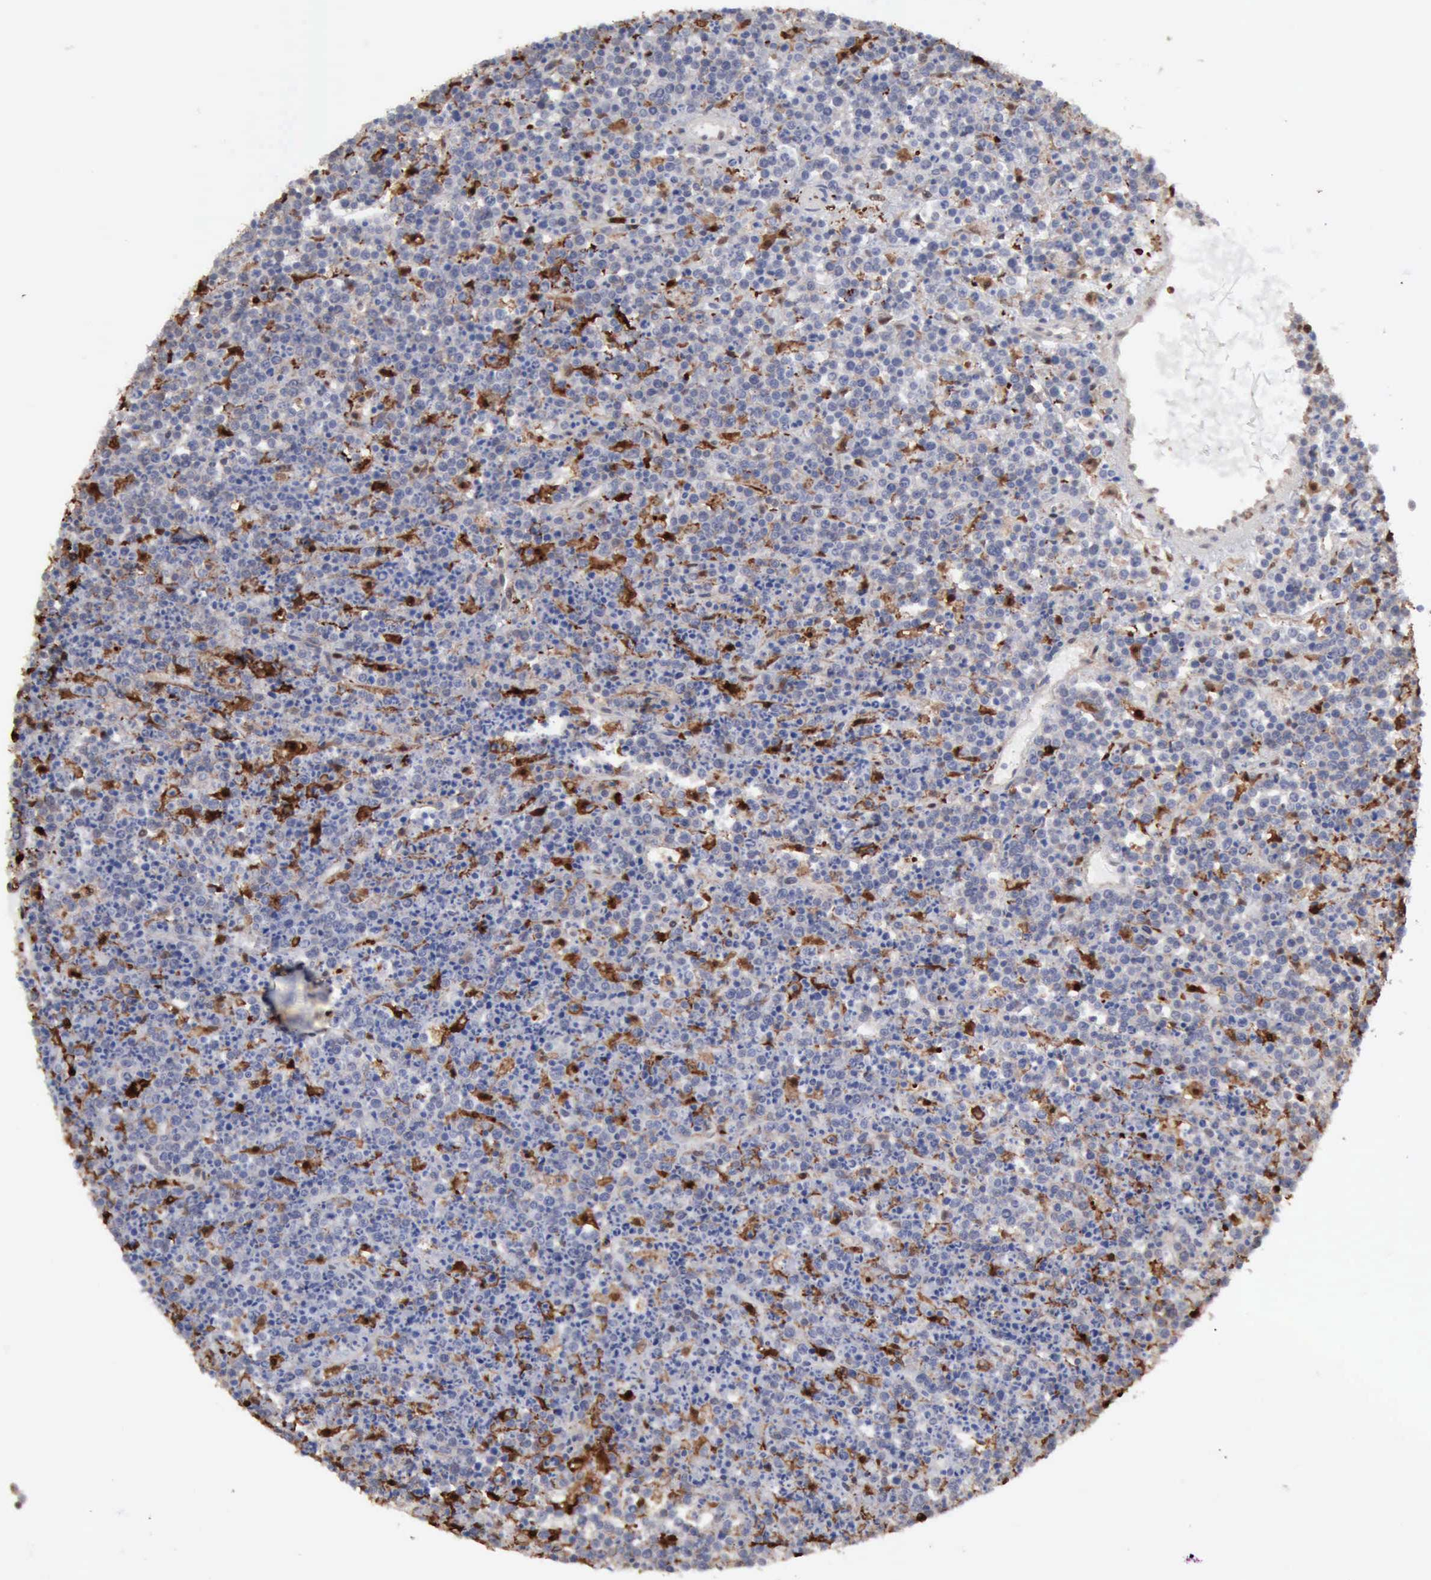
{"staining": {"intensity": "negative", "quantity": "none", "location": "none"}, "tissue": "lymphoma", "cell_type": "Tumor cells", "image_type": "cancer", "snomed": [{"axis": "morphology", "description": "Malignant lymphoma, non-Hodgkin's type, High grade"}, {"axis": "topography", "description": "Ovary"}], "caption": "There is no significant expression in tumor cells of malignant lymphoma, non-Hodgkin's type (high-grade).", "gene": "STAT1", "patient": {"sex": "female", "age": 56}}